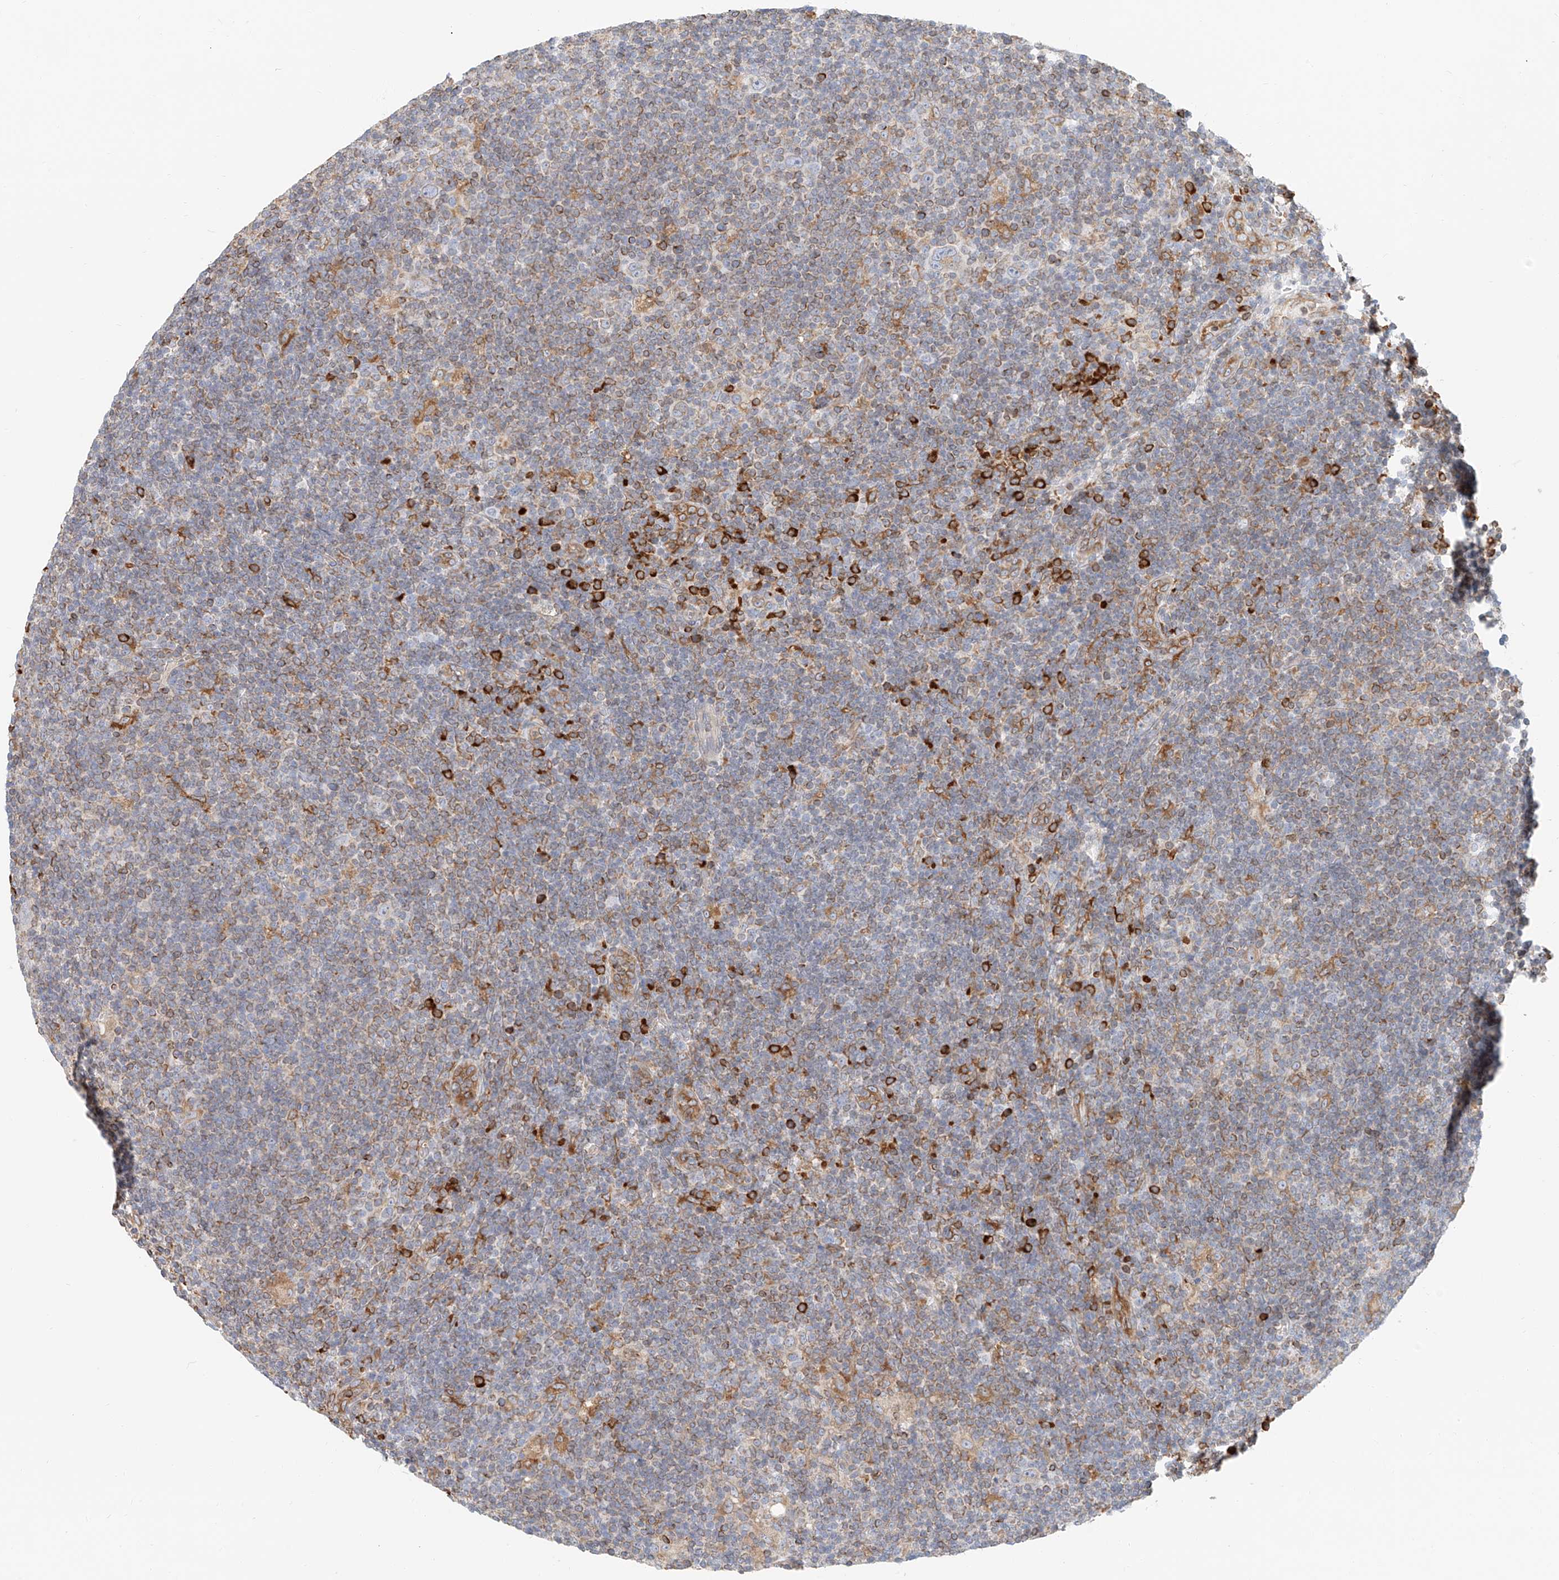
{"staining": {"intensity": "weak", "quantity": "<25%", "location": "cytoplasmic/membranous"}, "tissue": "lymphoma", "cell_type": "Tumor cells", "image_type": "cancer", "snomed": [{"axis": "morphology", "description": "Hodgkin's disease, NOS"}, {"axis": "topography", "description": "Lymph node"}], "caption": "IHC of human lymphoma exhibits no expression in tumor cells.", "gene": "DHRS7", "patient": {"sex": "female", "age": 57}}